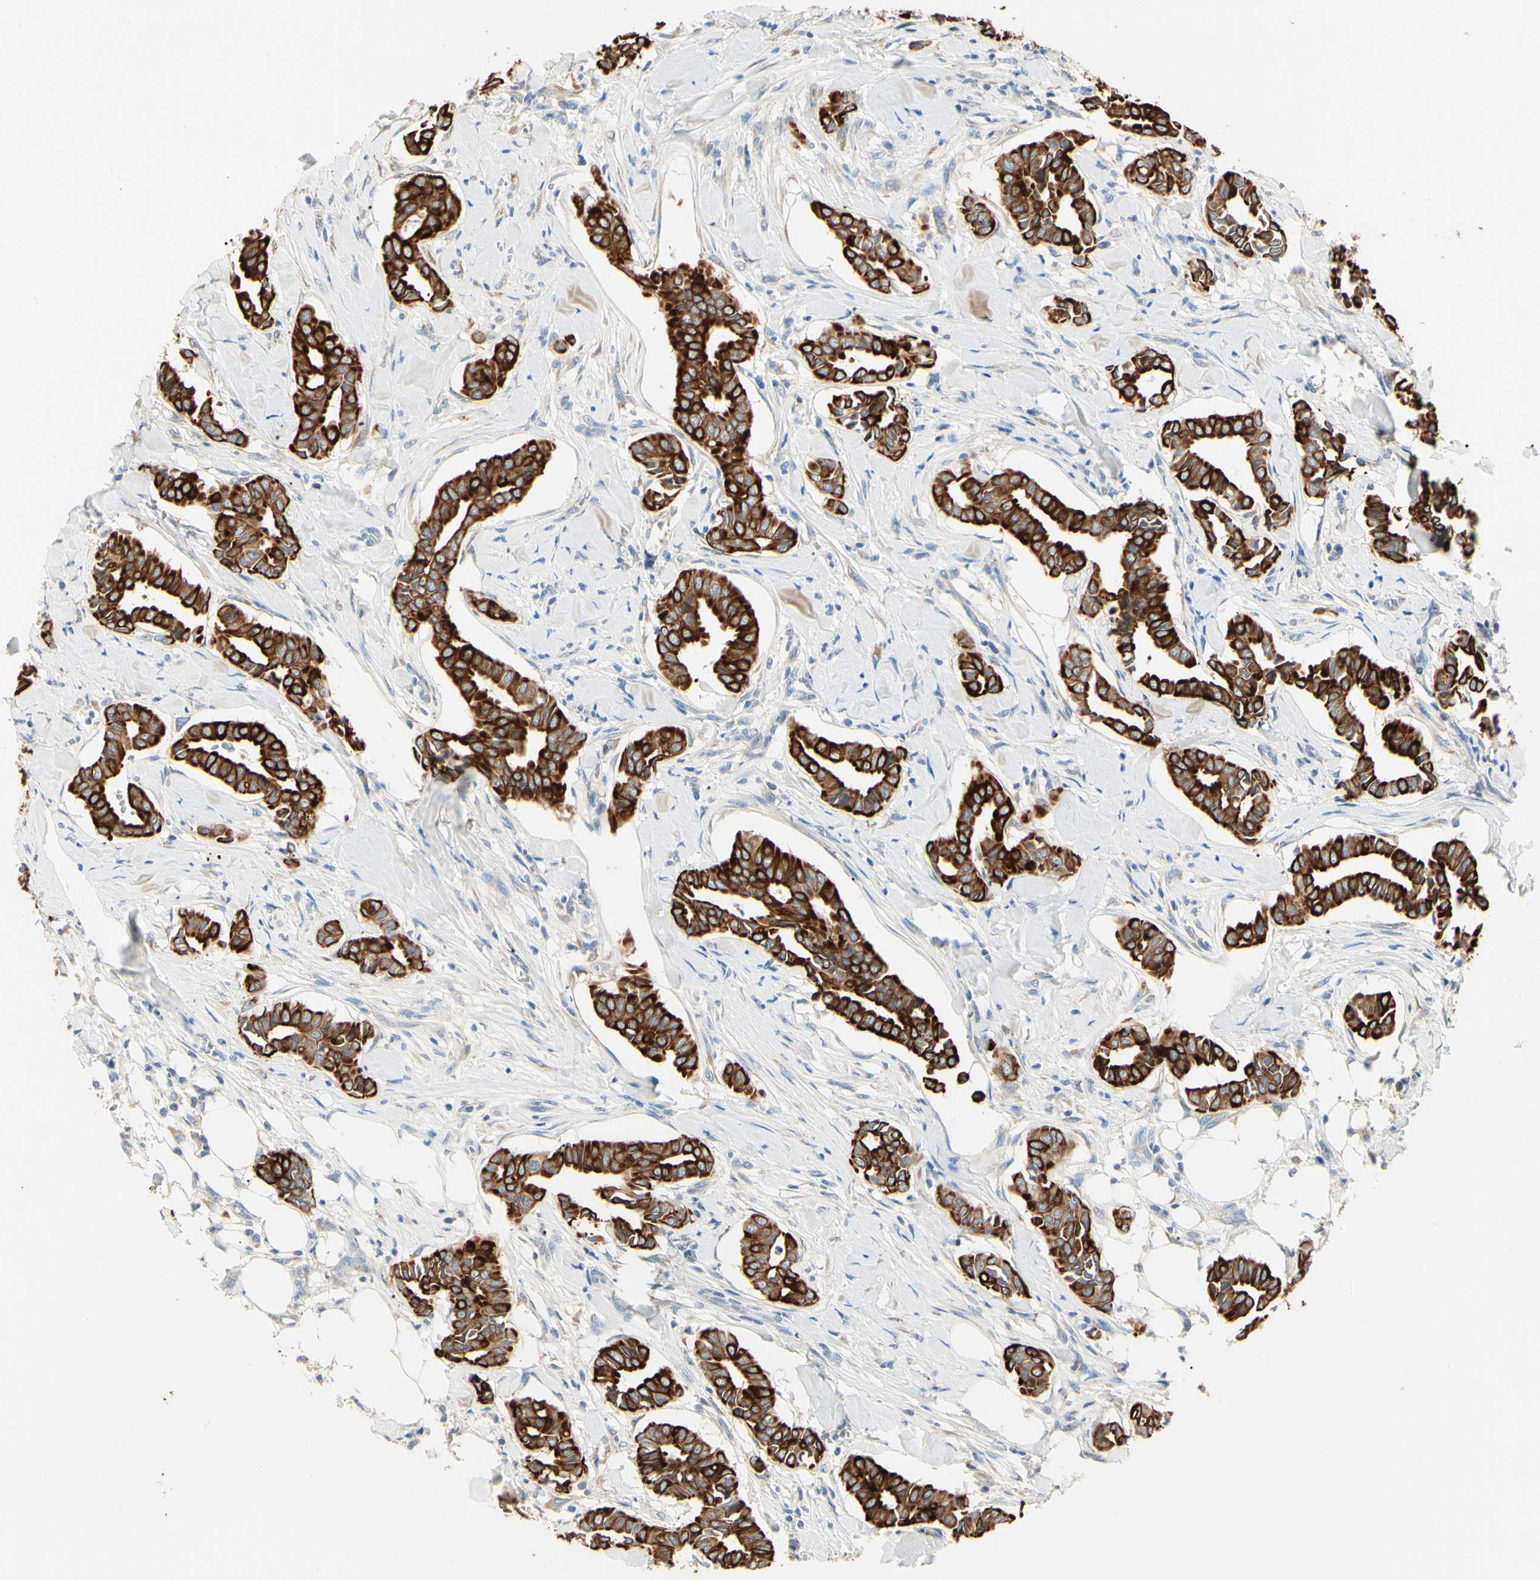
{"staining": {"intensity": "strong", "quantity": ">75%", "location": "cytoplasmic/membranous"}, "tissue": "head and neck cancer", "cell_type": "Tumor cells", "image_type": "cancer", "snomed": [{"axis": "morphology", "description": "Adenocarcinoma, NOS"}, {"axis": "topography", "description": "Salivary gland"}, {"axis": "topography", "description": "Head-Neck"}], "caption": "There is high levels of strong cytoplasmic/membranous expression in tumor cells of head and neck cancer, as demonstrated by immunohistochemical staining (brown color).", "gene": "DUSP12", "patient": {"sex": "female", "age": 59}}